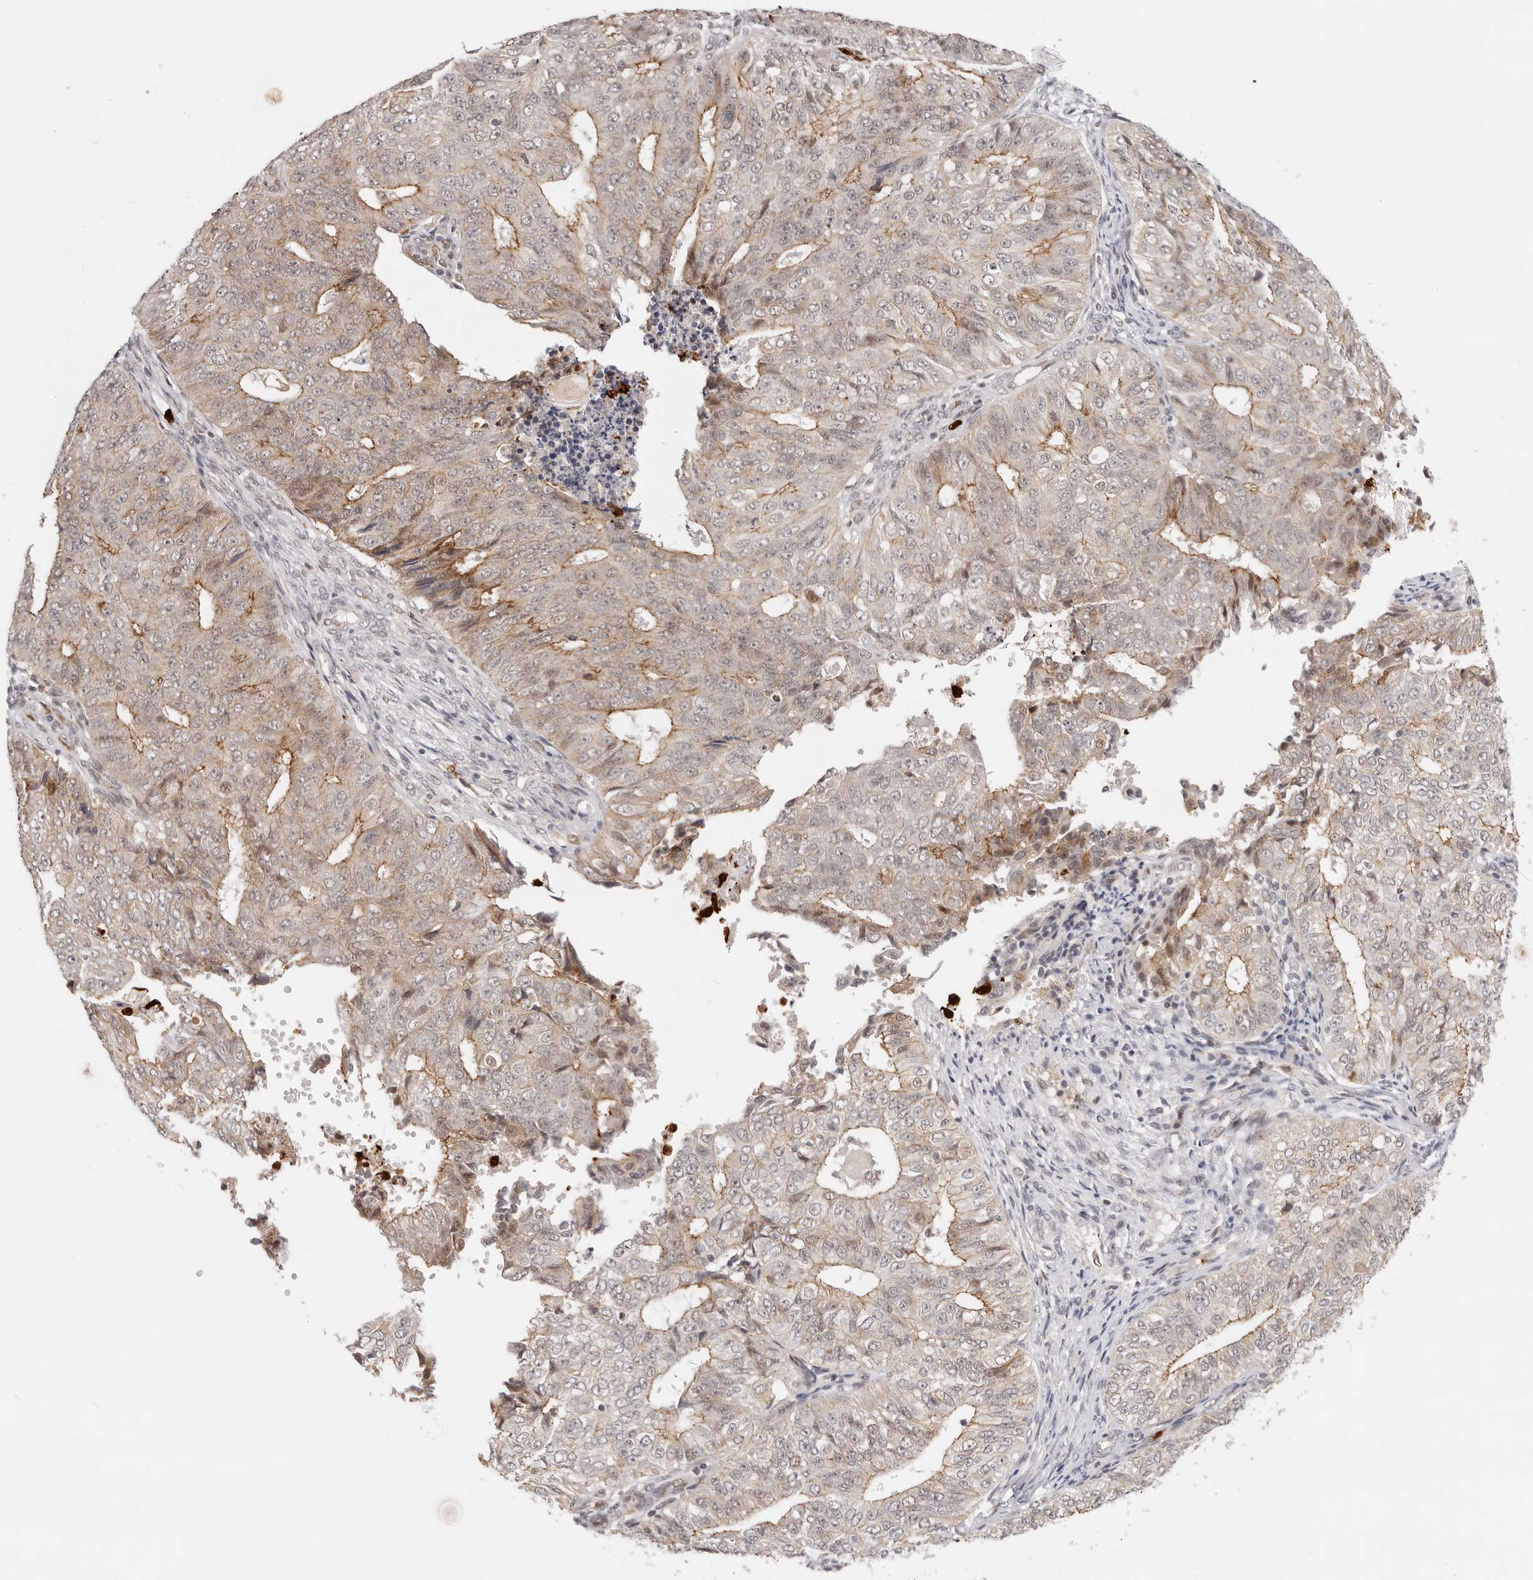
{"staining": {"intensity": "weak", "quantity": ">75%", "location": "cytoplasmic/membranous"}, "tissue": "endometrial cancer", "cell_type": "Tumor cells", "image_type": "cancer", "snomed": [{"axis": "morphology", "description": "Adenocarcinoma, NOS"}, {"axis": "topography", "description": "Endometrium"}], "caption": "This micrograph displays immunohistochemistry (IHC) staining of adenocarcinoma (endometrial), with low weak cytoplasmic/membranous positivity in approximately >75% of tumor cells.", "gene": "AFDN", "patient": {"sex": "female", "age": 32}}